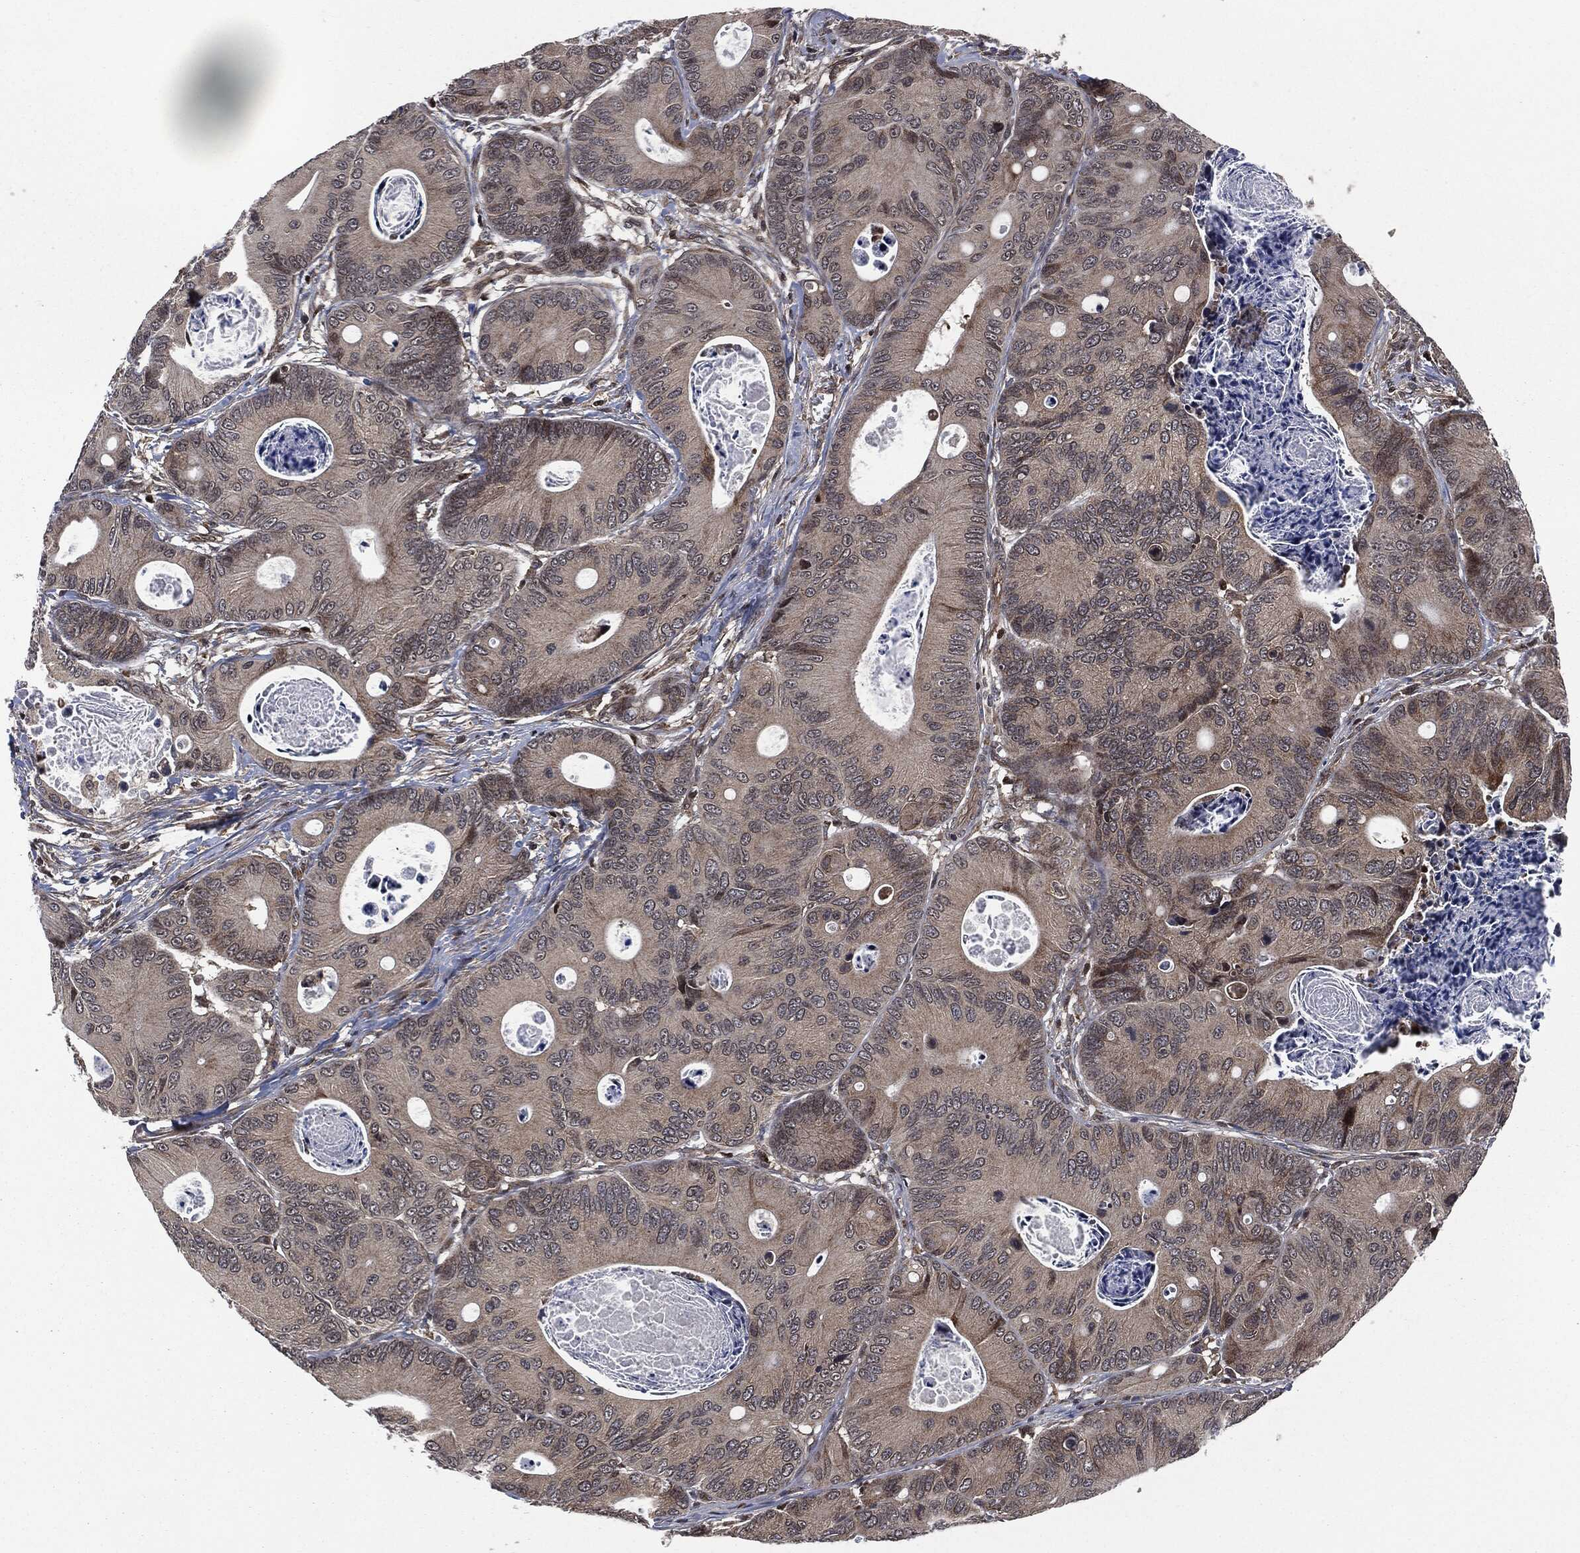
{"staining": {"intensity": "weak", "quantity": "<25%", "location": "cytoplasmic/membranous"}, "tissue": "colorectal cancer", "cell_type": "Tumor cells", "image_type": "cancer", "snomed": [{"axis": "morphology", "description": "Adenocarcinoma, NOS"}, {"axis": "topography", "description": "Colon"}], "caption": "Colorectal cancer (adenocarcinoma) was stained to show a protein in brown. There is no significant staining in tumor cells.", "gene": "HRAS", "patient": {"sex": "female", "age": 78}}